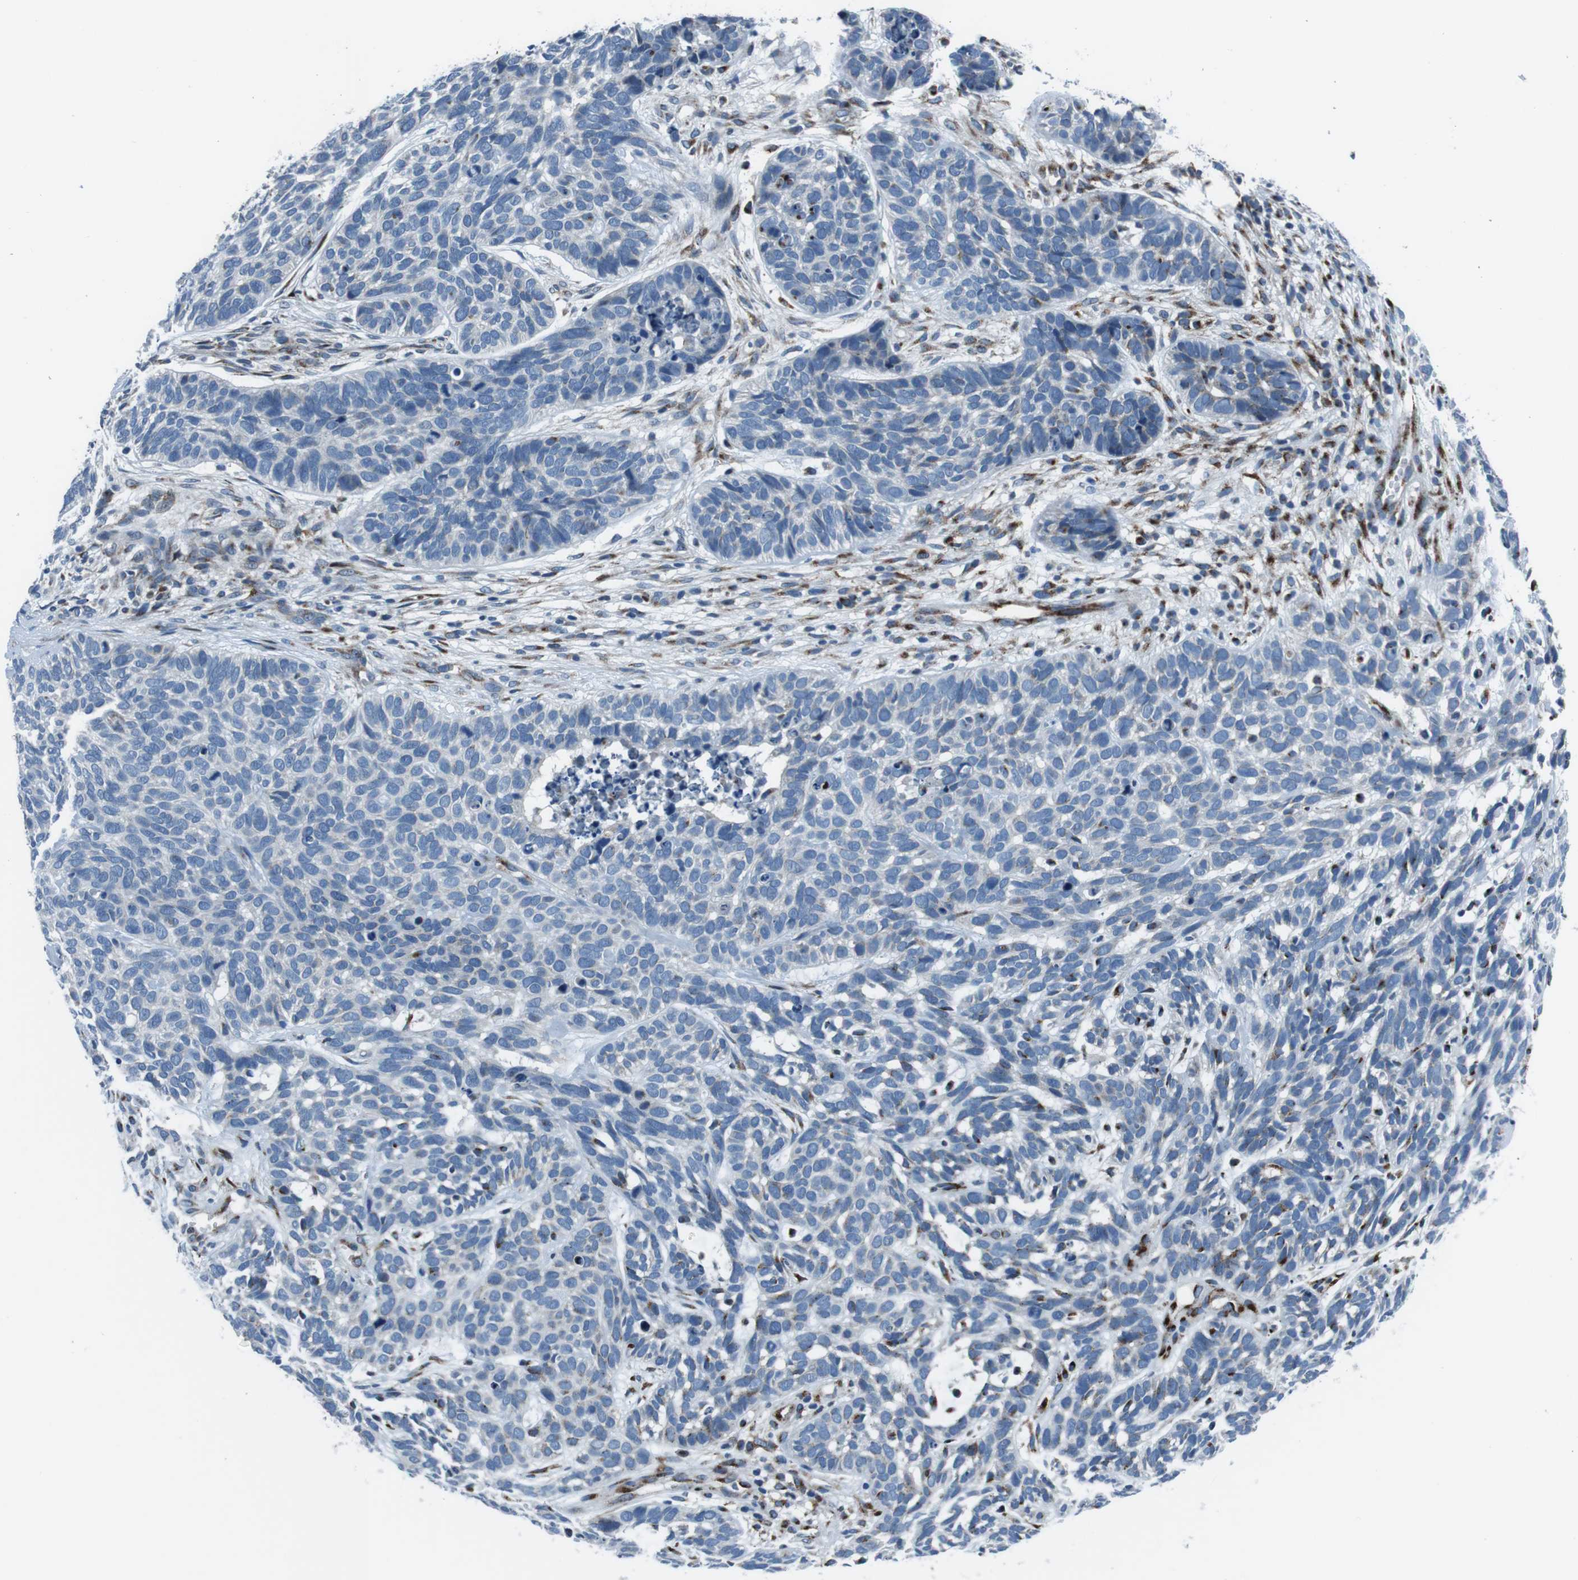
{"staining": {"intensity": "negative", "quantity": "none", "location": "none"}, "tissue": "skin cancer", "cell_type": "Tumor cells", "image_type": "cancer", "snomed": [{"axis": "morphology", "description": "Basal cell carcinoma"}, {"axis": "topography", "description": "Skin"}], "caption": "Tumor cells show no significant protein positivity in basal cell carcinoma (skin).", "gene": "NUCB2", "patient": {"sex": "male", "age": 87}}